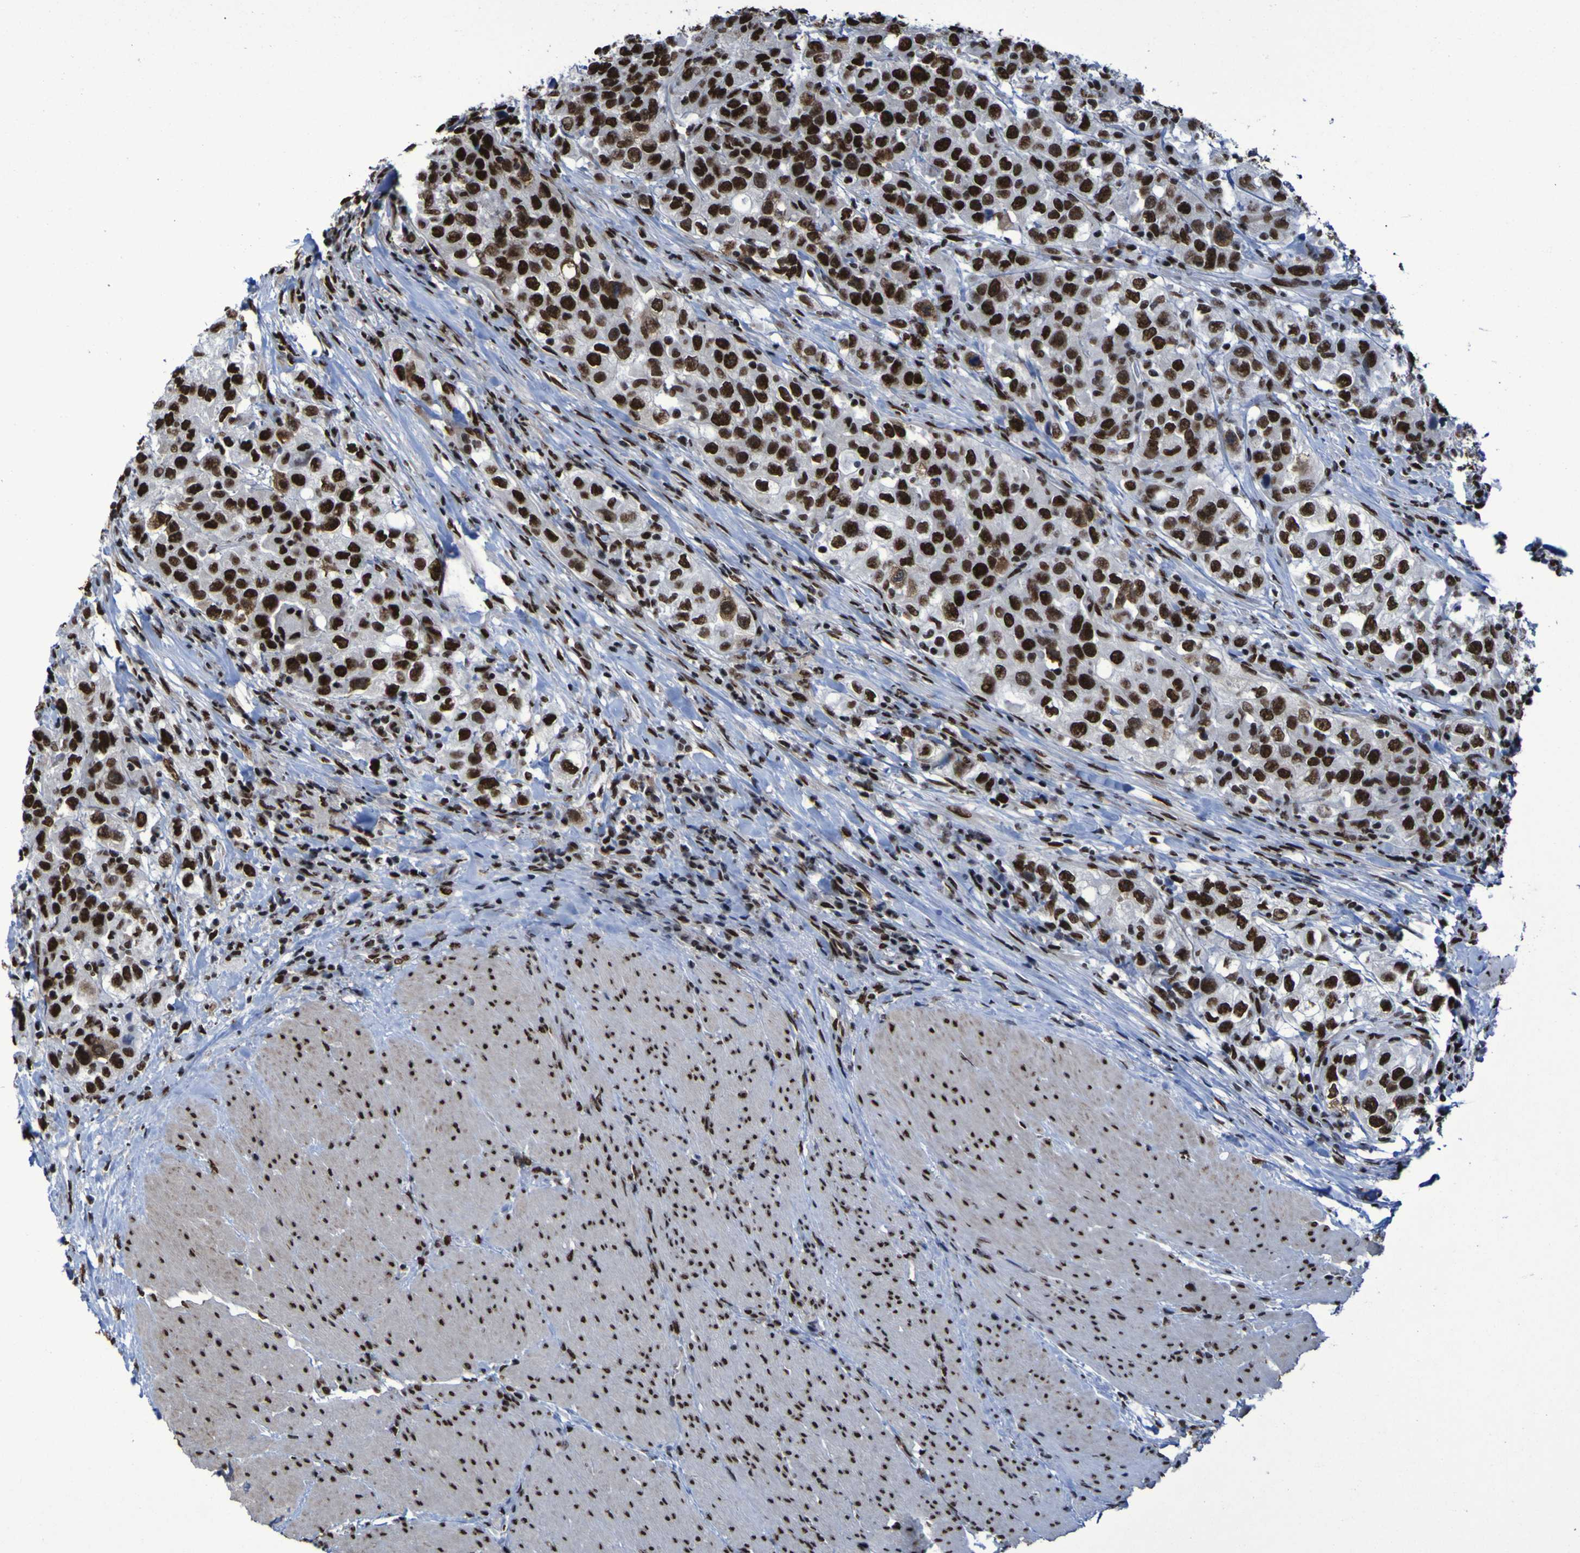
{"staining": {"intensity": "strong", "quantity": ">75%", "location": "nuclear"}, "tissue": "urothelial cancer", "cell_type": "Tumor cells", "image_type": "cancer", "snomed": [{"axis": "morphology", "description": "Urothelial carcinoma, High grade"}, {"axis": "topography", "description": "Urinary bladder"}], "caption": "Brown immunohistochemical staining in urothelial carcinoma (high-grade) exhibits strong nuclear staining in about >75% of tumor cells.", "gene": "HNRNPR", "patient": {"sex": "female", "age": 80}}